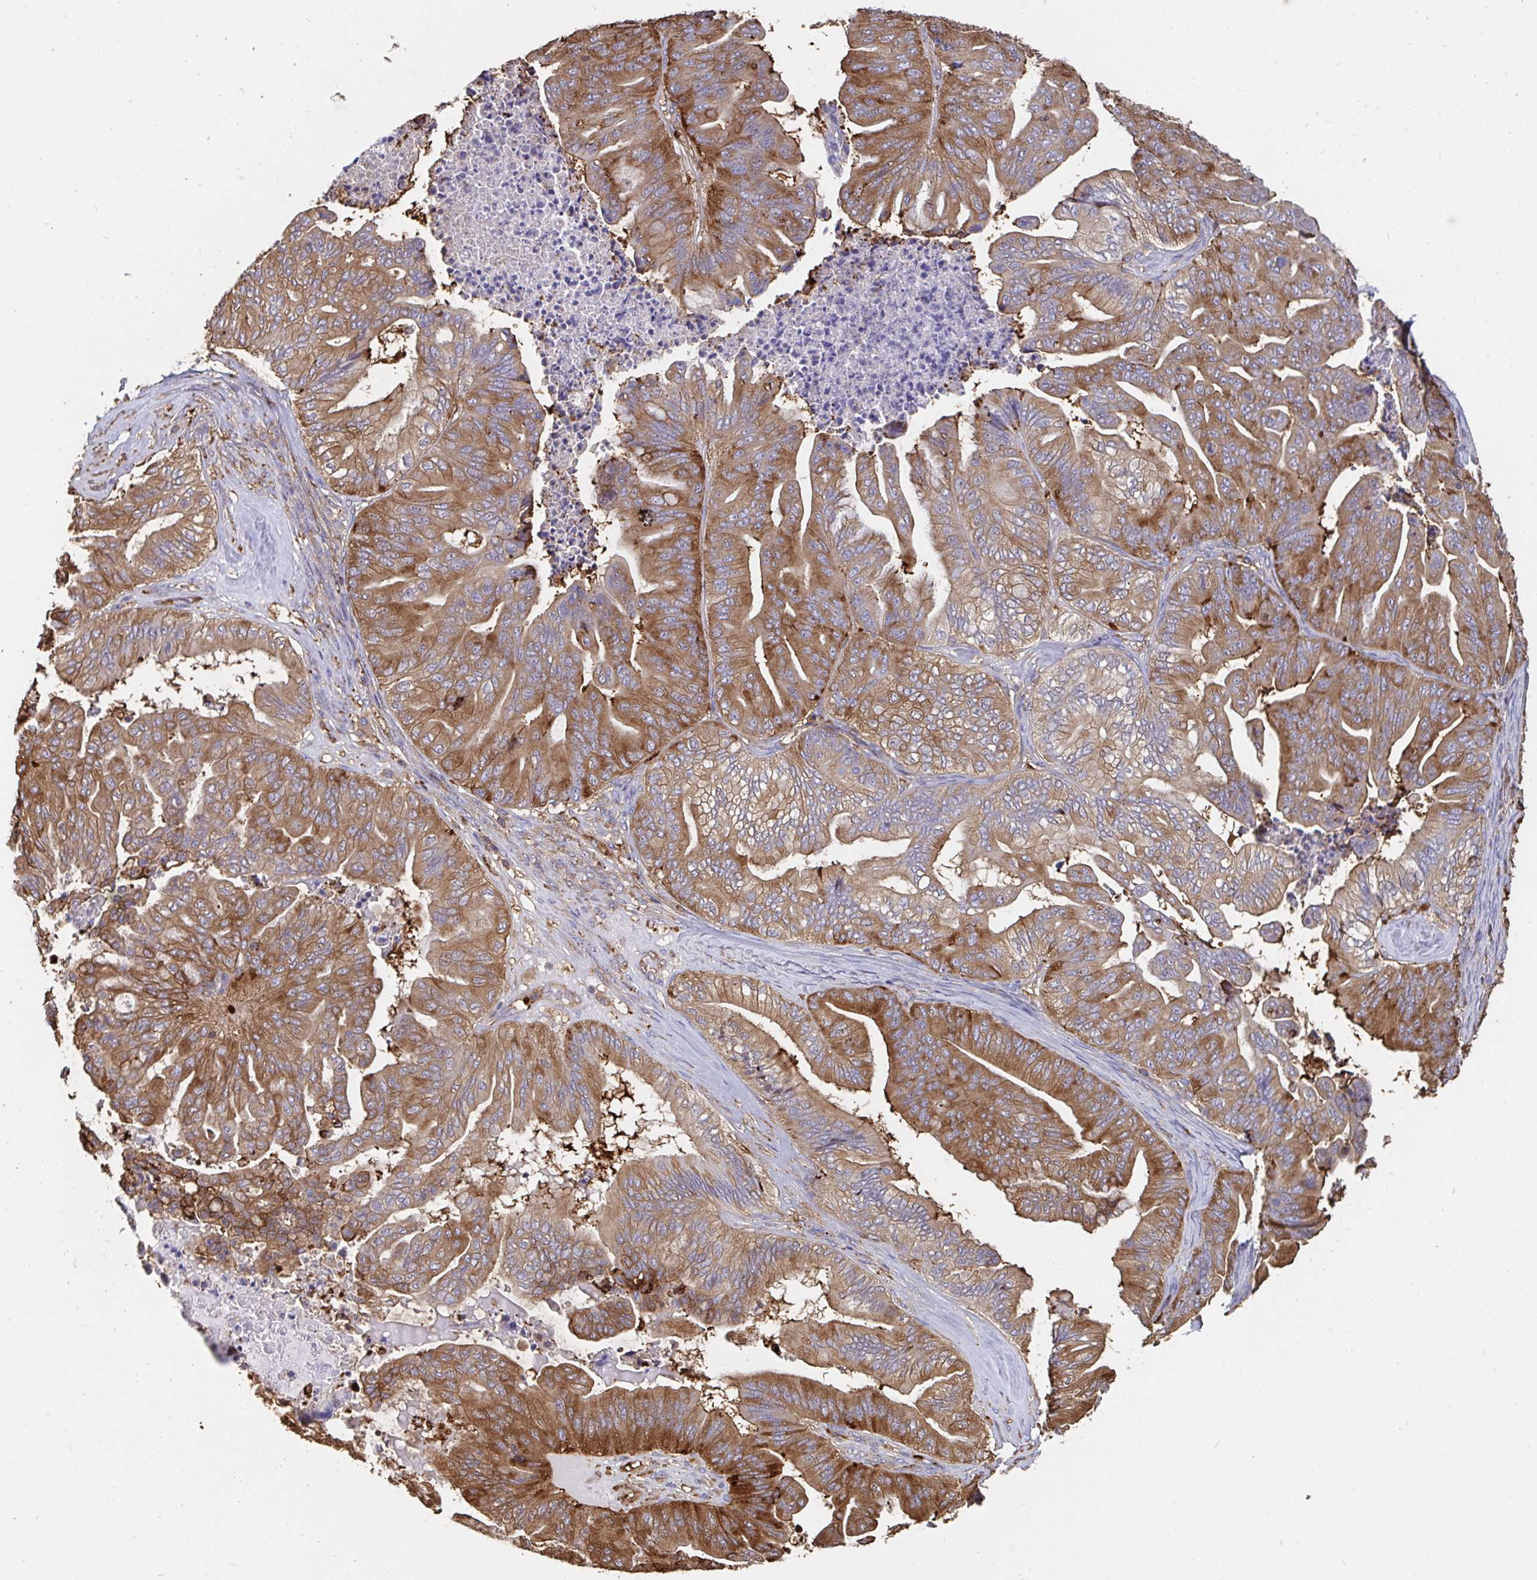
{"staining": {"intensity": "strong", "quantity": "25%-75%", "location": "cytoplasmic/membranous"}, "tissue": "ovarian cancer", "cell_type": "Tumor cells", "image_type": "cancer", "snomed": [{"axis": "morphology", "description": "Cystadenocarcinoma, mucinous, NOS"}, {"axis": "topography", "description": "Ovary"}], "caption": "This is a histology image of IHC staining of ovarian cancer (mucinous cystadenocarcinoma), which shows strong positivity in the cytoplasmic/membranous of tumor cells.", "gene": "CFL1", "patient": {"sex": "female", "age": 67}}